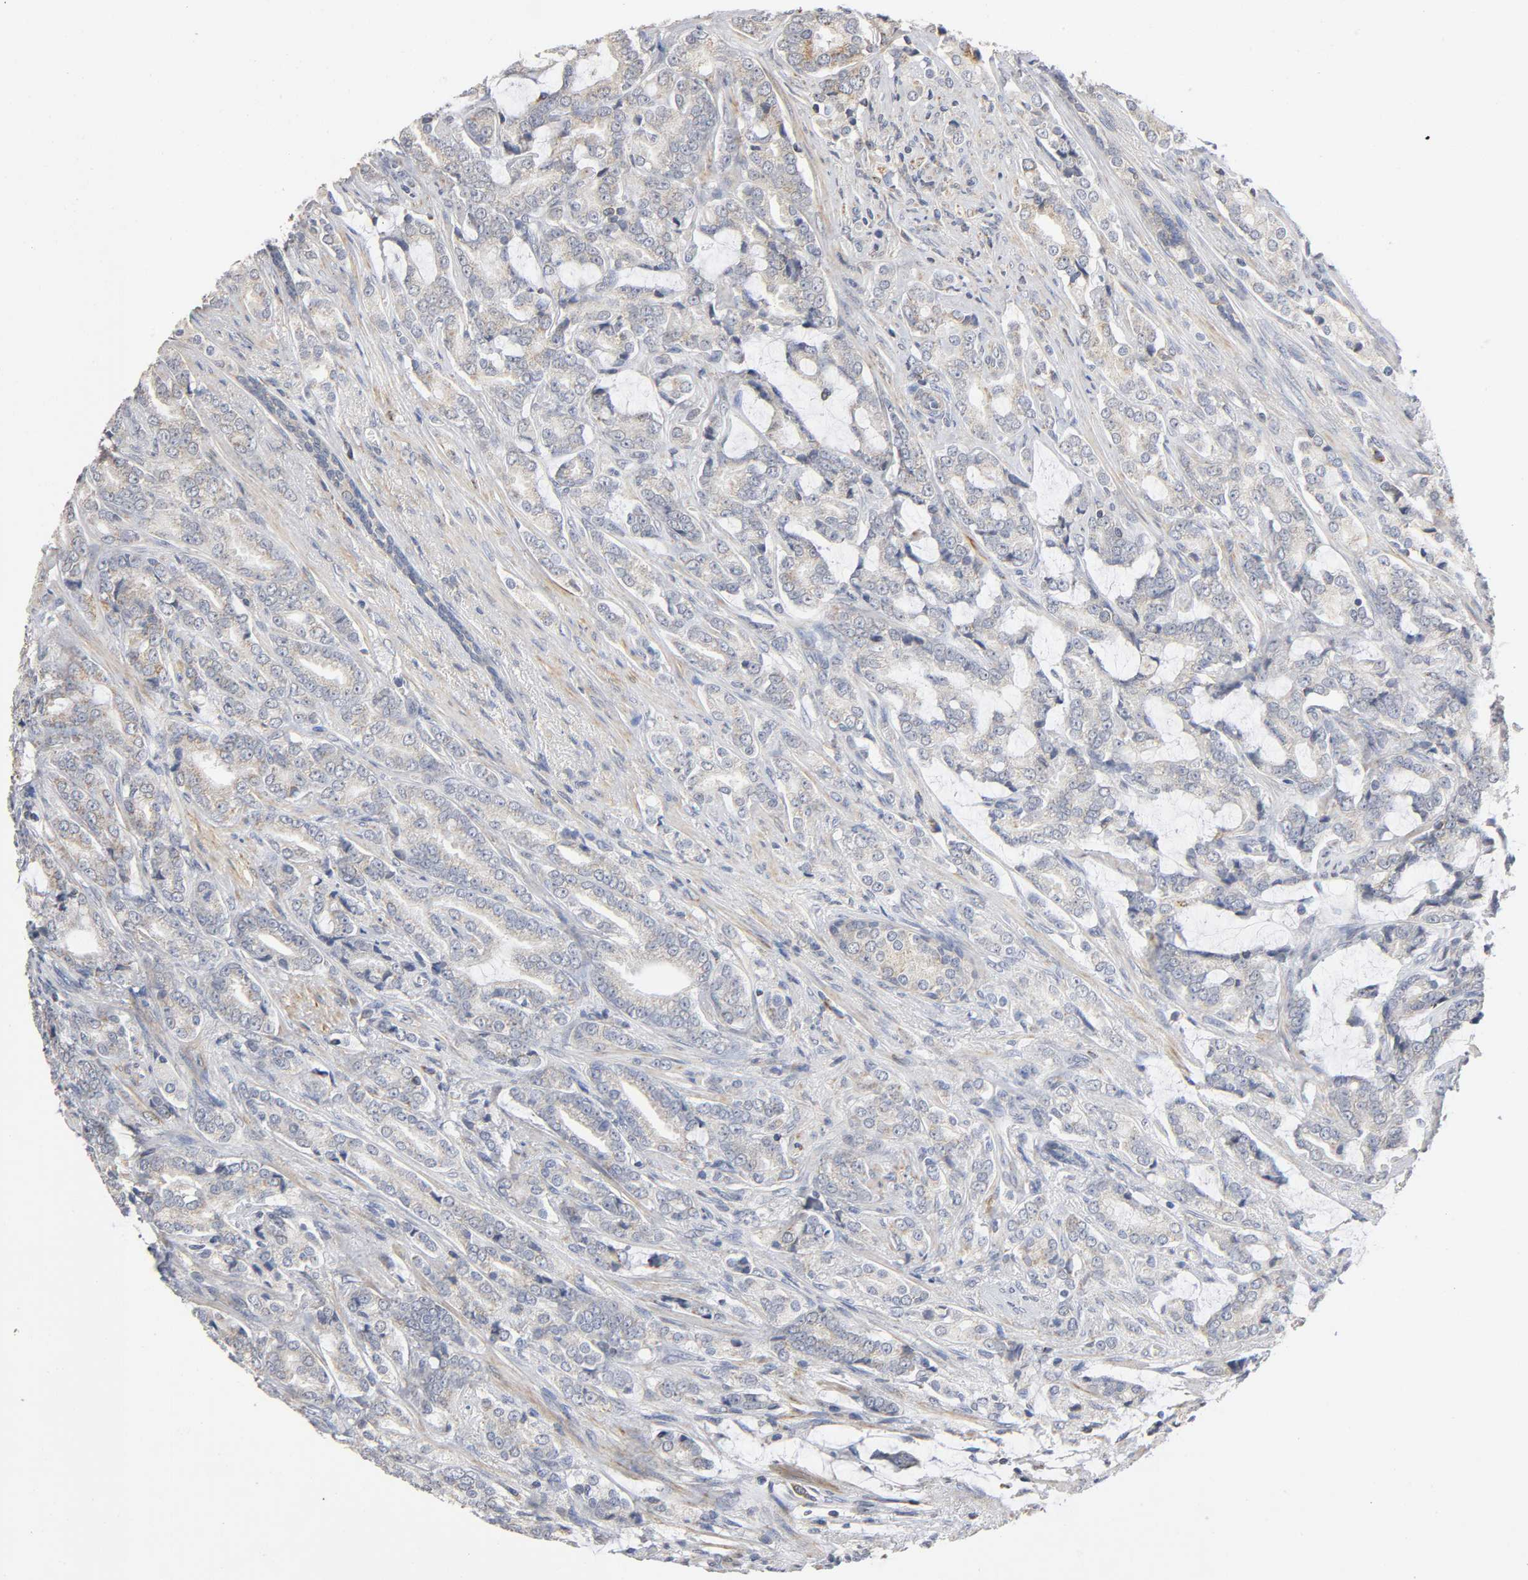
{"staining": {"intensity": "moderate", "quantity": "25%-75%", "location": "cytoplasmic/membranous"}, "tissue": "prostate cancer", "cell_type": "Tumor cells", "image_type": "cancer", "snomed": [{"axis": "morphology", "description": "Adenocarcinoma, Low grade"}, {"axis": "topography", "description": "Prostate"}], "caption": "Human adenocarcinoma (low-grade) (prostate) stained with a protein marker exhibits moderate staining in tumor cells.", "gene": "SYT16", "patient": {"sex": "male", "age": 58}}